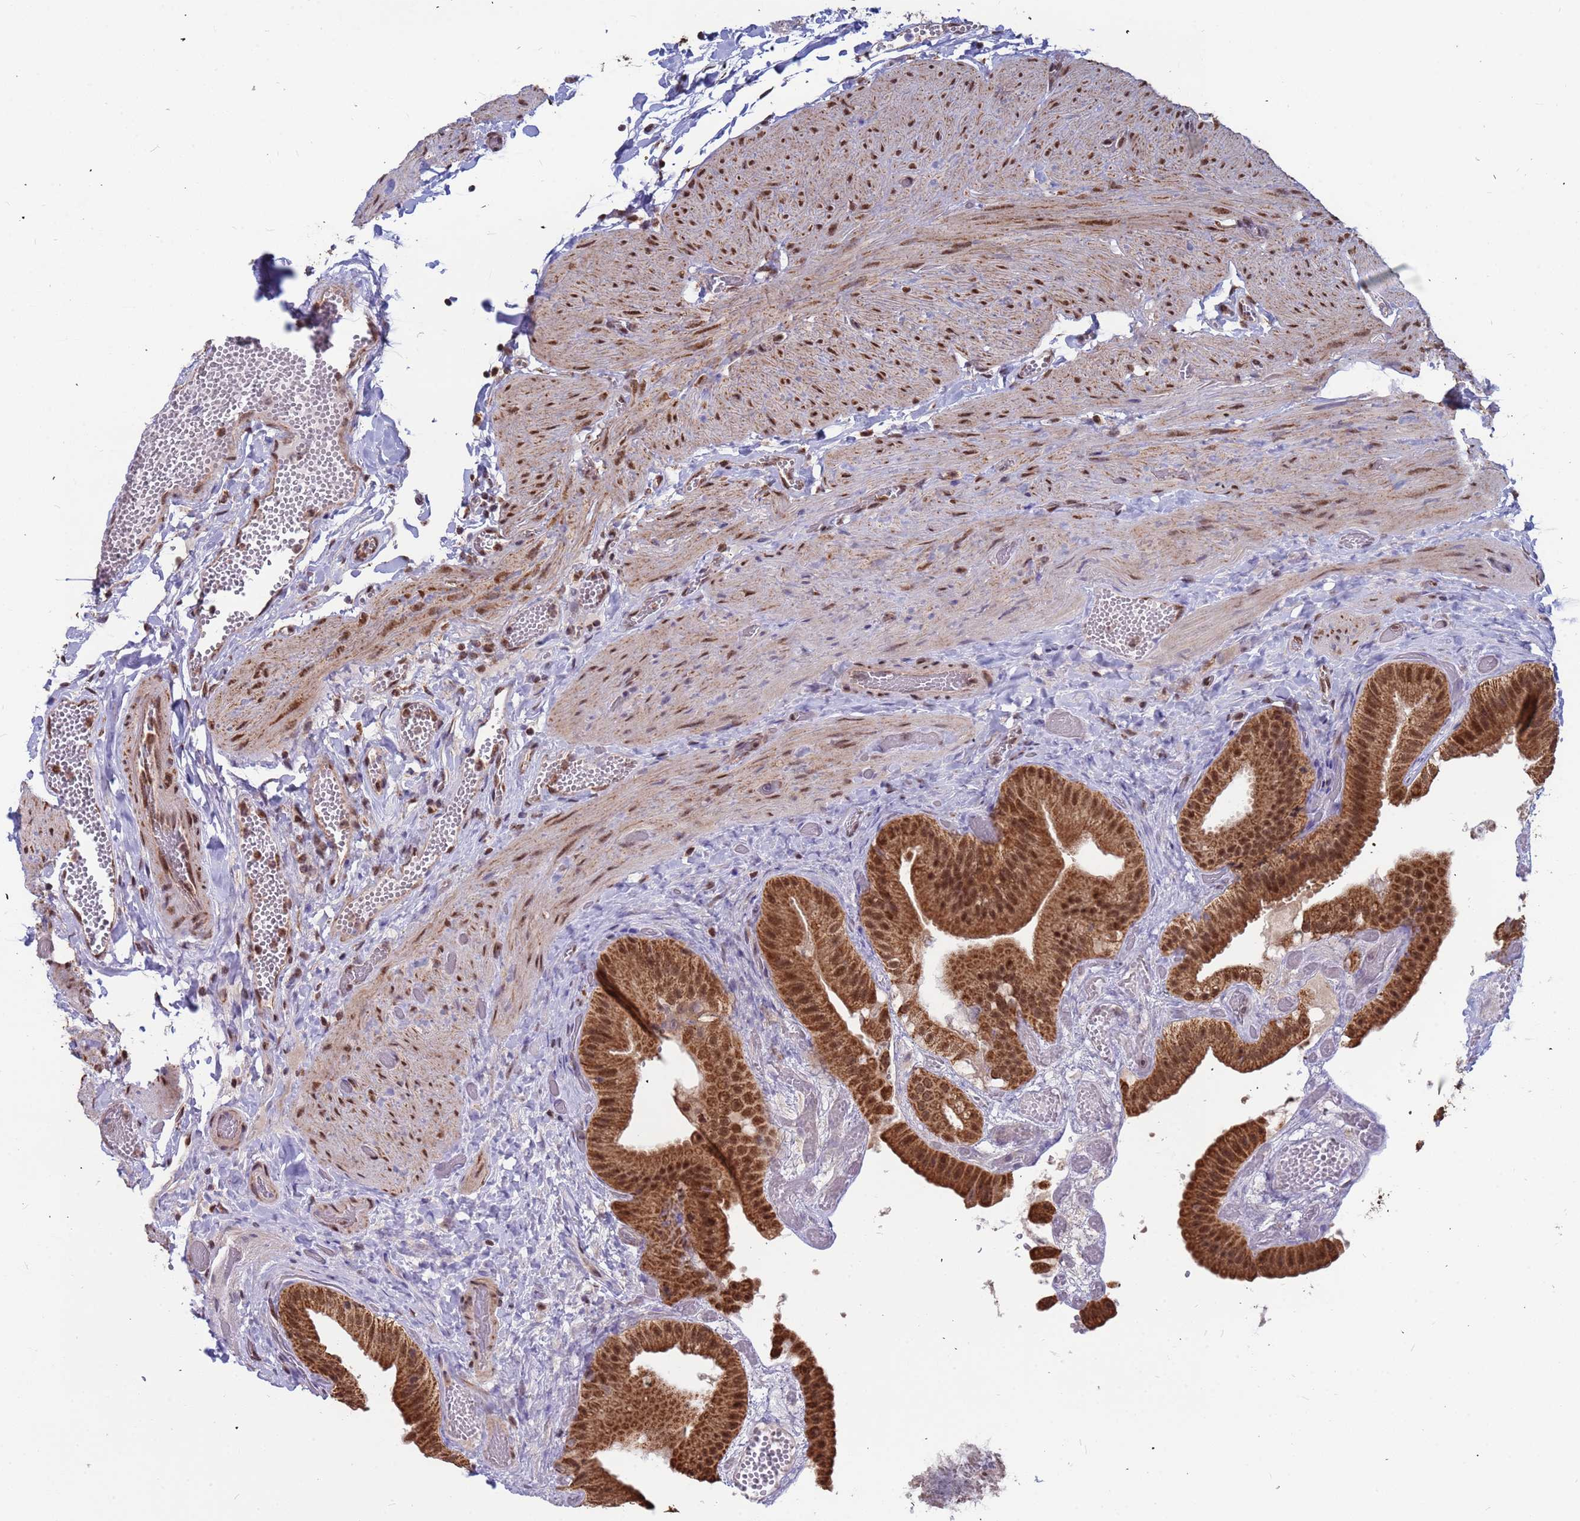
{"staining": {"intensity": "strong", "quantity": ">75%", "location": "cytoplasmic/membranous,nuclear"}, "tissue": "gallbladder", "cell_type": "Glandular cells", "image_type": "normal", "snomed": [{"axis": "morphology", "description": "Normal tissue, NOS"}, {"axis": "topography", "description": "Gallbladder"}], "caption": "Immunohistochemical staining of normal gallbladder demonstrates >75% levels of strong cytoplasmic/membranous,nuclear protein positivity in about >75% of glandular cells. (DAB IHC, brown staining for protein, blue staining for nuclei).", "gene": "DENND2B", "patient": {"sex": "female", "age": 64}}